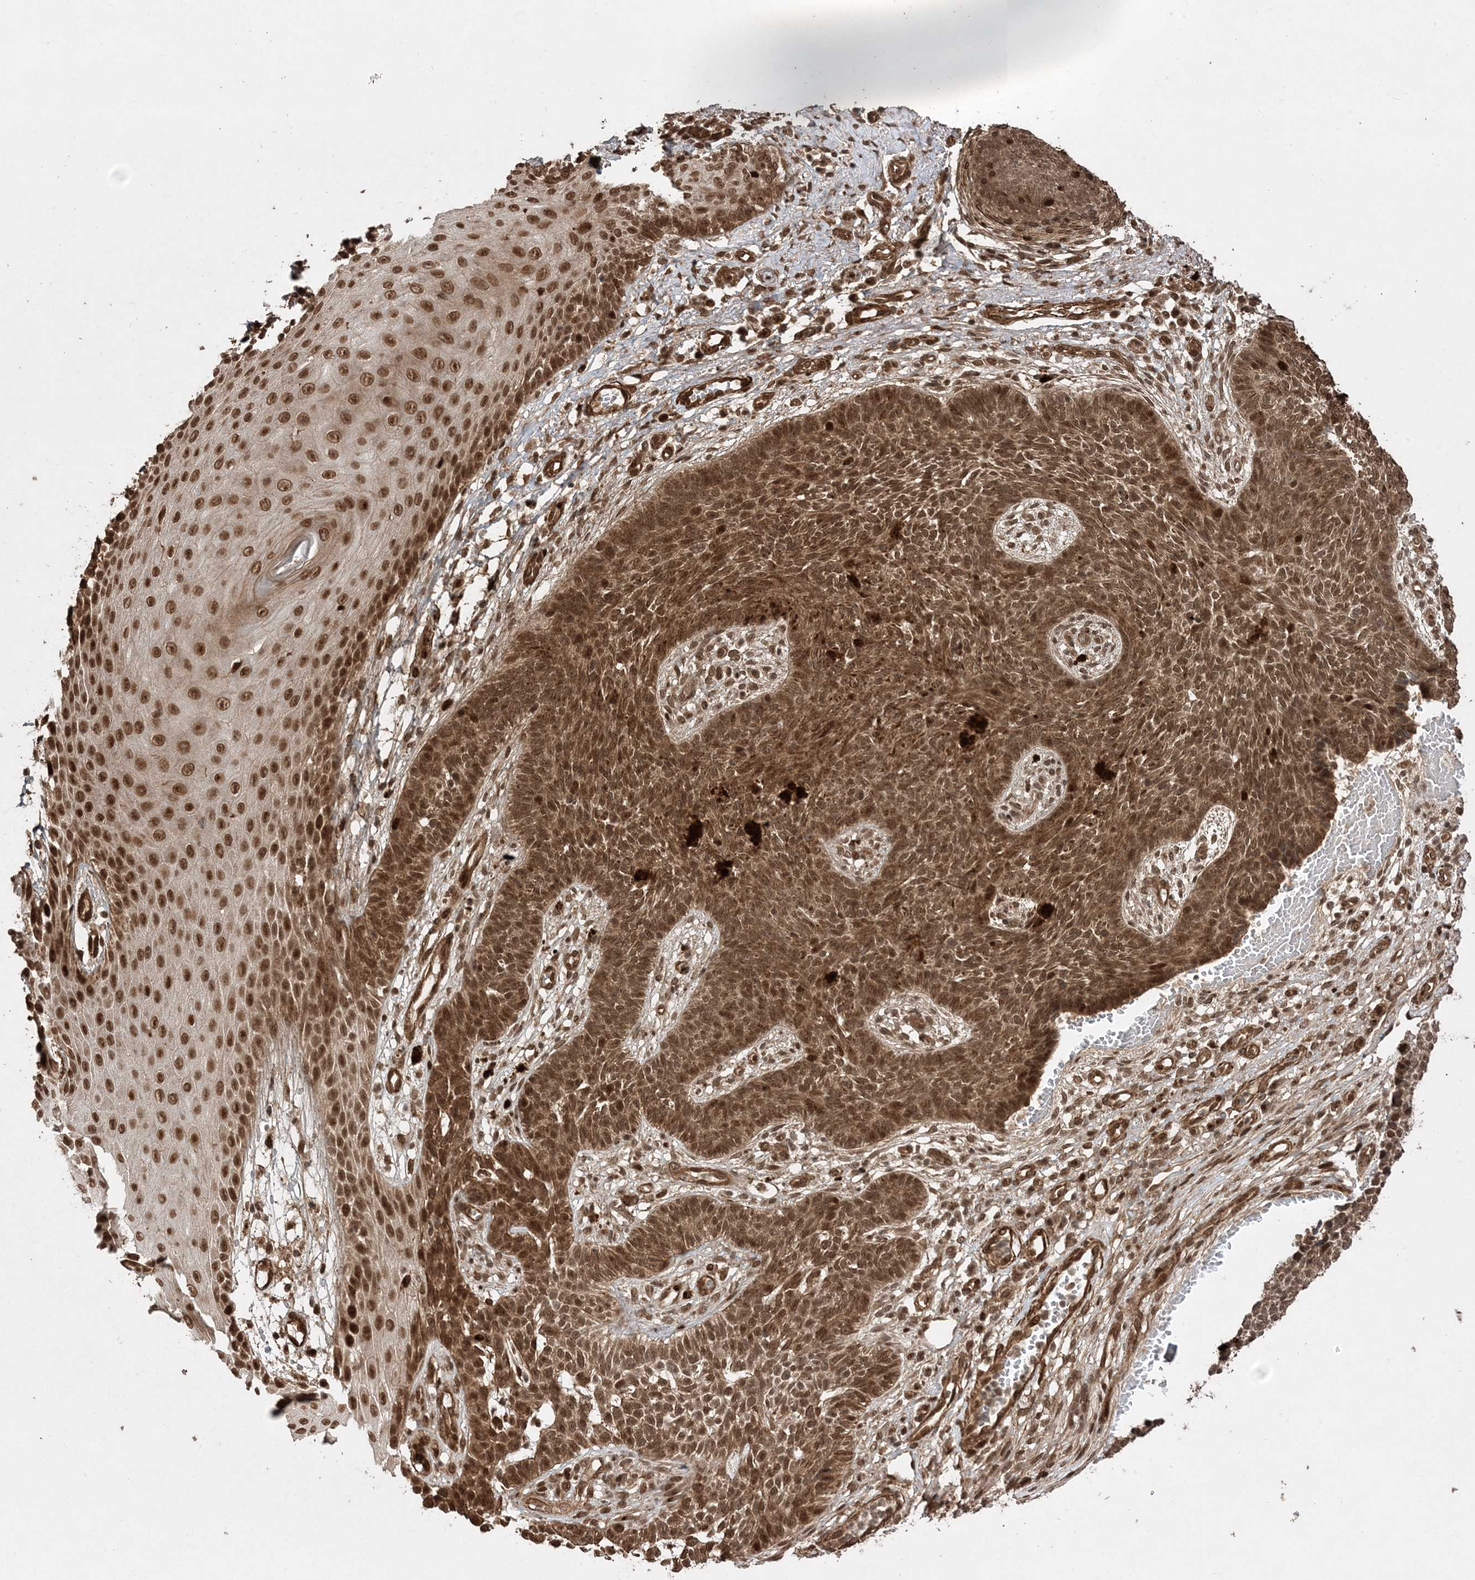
{"staining": {"intensity": "moderate", "quantity": ">75%", "location": "cytoplasmic/membranous,nuclear"}, "tissue": "skin cancer", "cell_type": "Tumor cells", "image_type": "cancer", "snomed": [{"axis": "morphology", "description": "Basal cell carcinoma"}, {"axis": "topography", "description": "Skin"}], "caption": "Moderate cytoplasmic/membranous and nuclear protein expression is present in approximately >75% of tumor cells in skin cancer (basal cell carcinoma).", "gene": "ETAA1", "patient": {"sex": "female", "age": 84}}